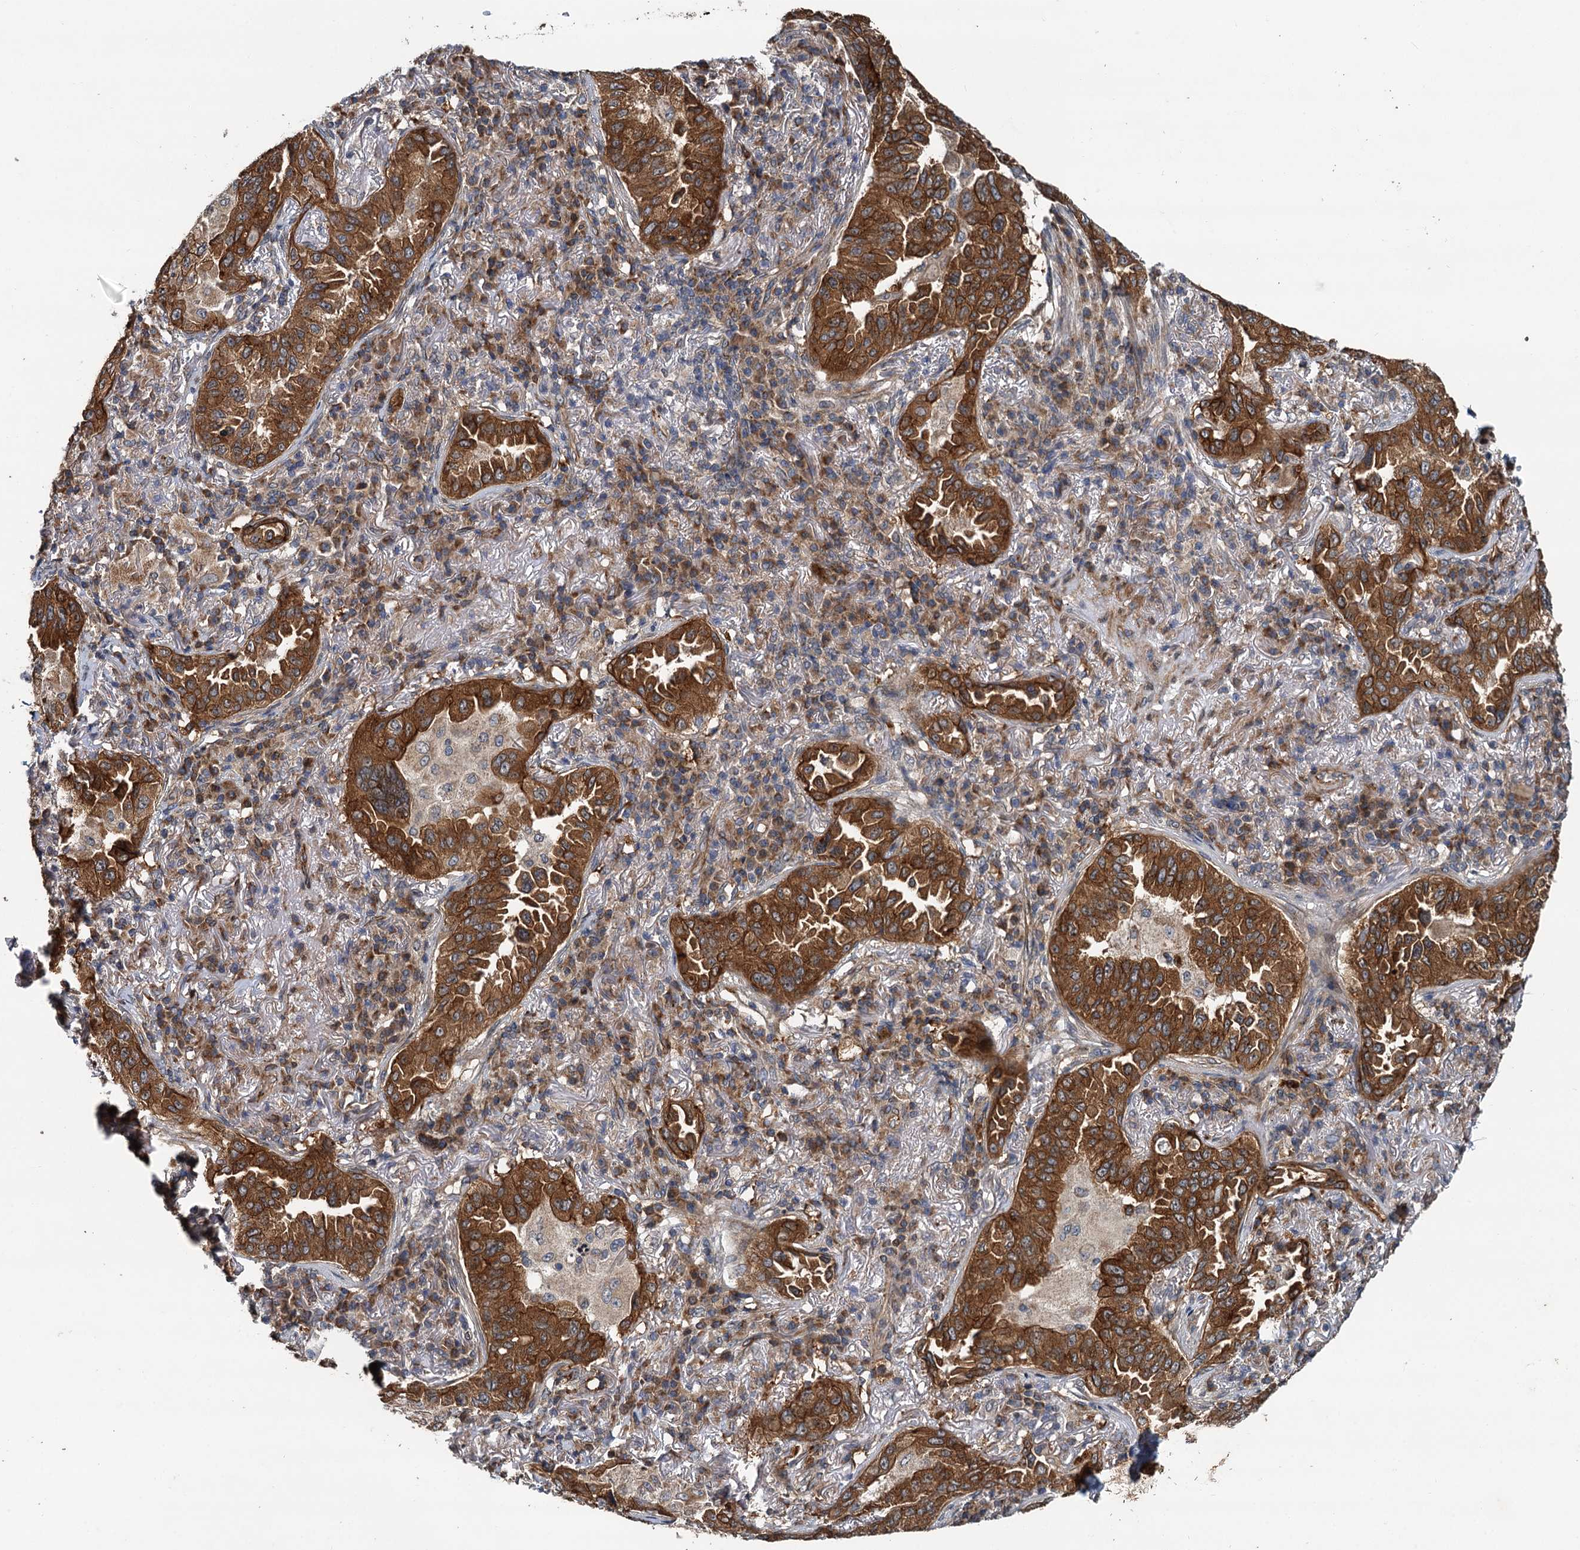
{"staining": {"intensity": "strong", "quantity": ">75%", "location": "cytoplasmic/membranous"}, "tissue": "lung cancer", "cell_type": "Tumor cells", "image_type": "cancer", "snomed": [{"axis": "morphology", "description": "Adenocarcinoma, NOS"}, {"axis": "topography", "description": "Lung"}], "caption": "About >75% of tumor cells in human adenocarcinoma (lung) display strong cytoplasmic/membranous protein positivity as visualized by brown immunohistochemical staining.", "gene": "LRRK2", "patient": {"sex": "female", "age": 69}}